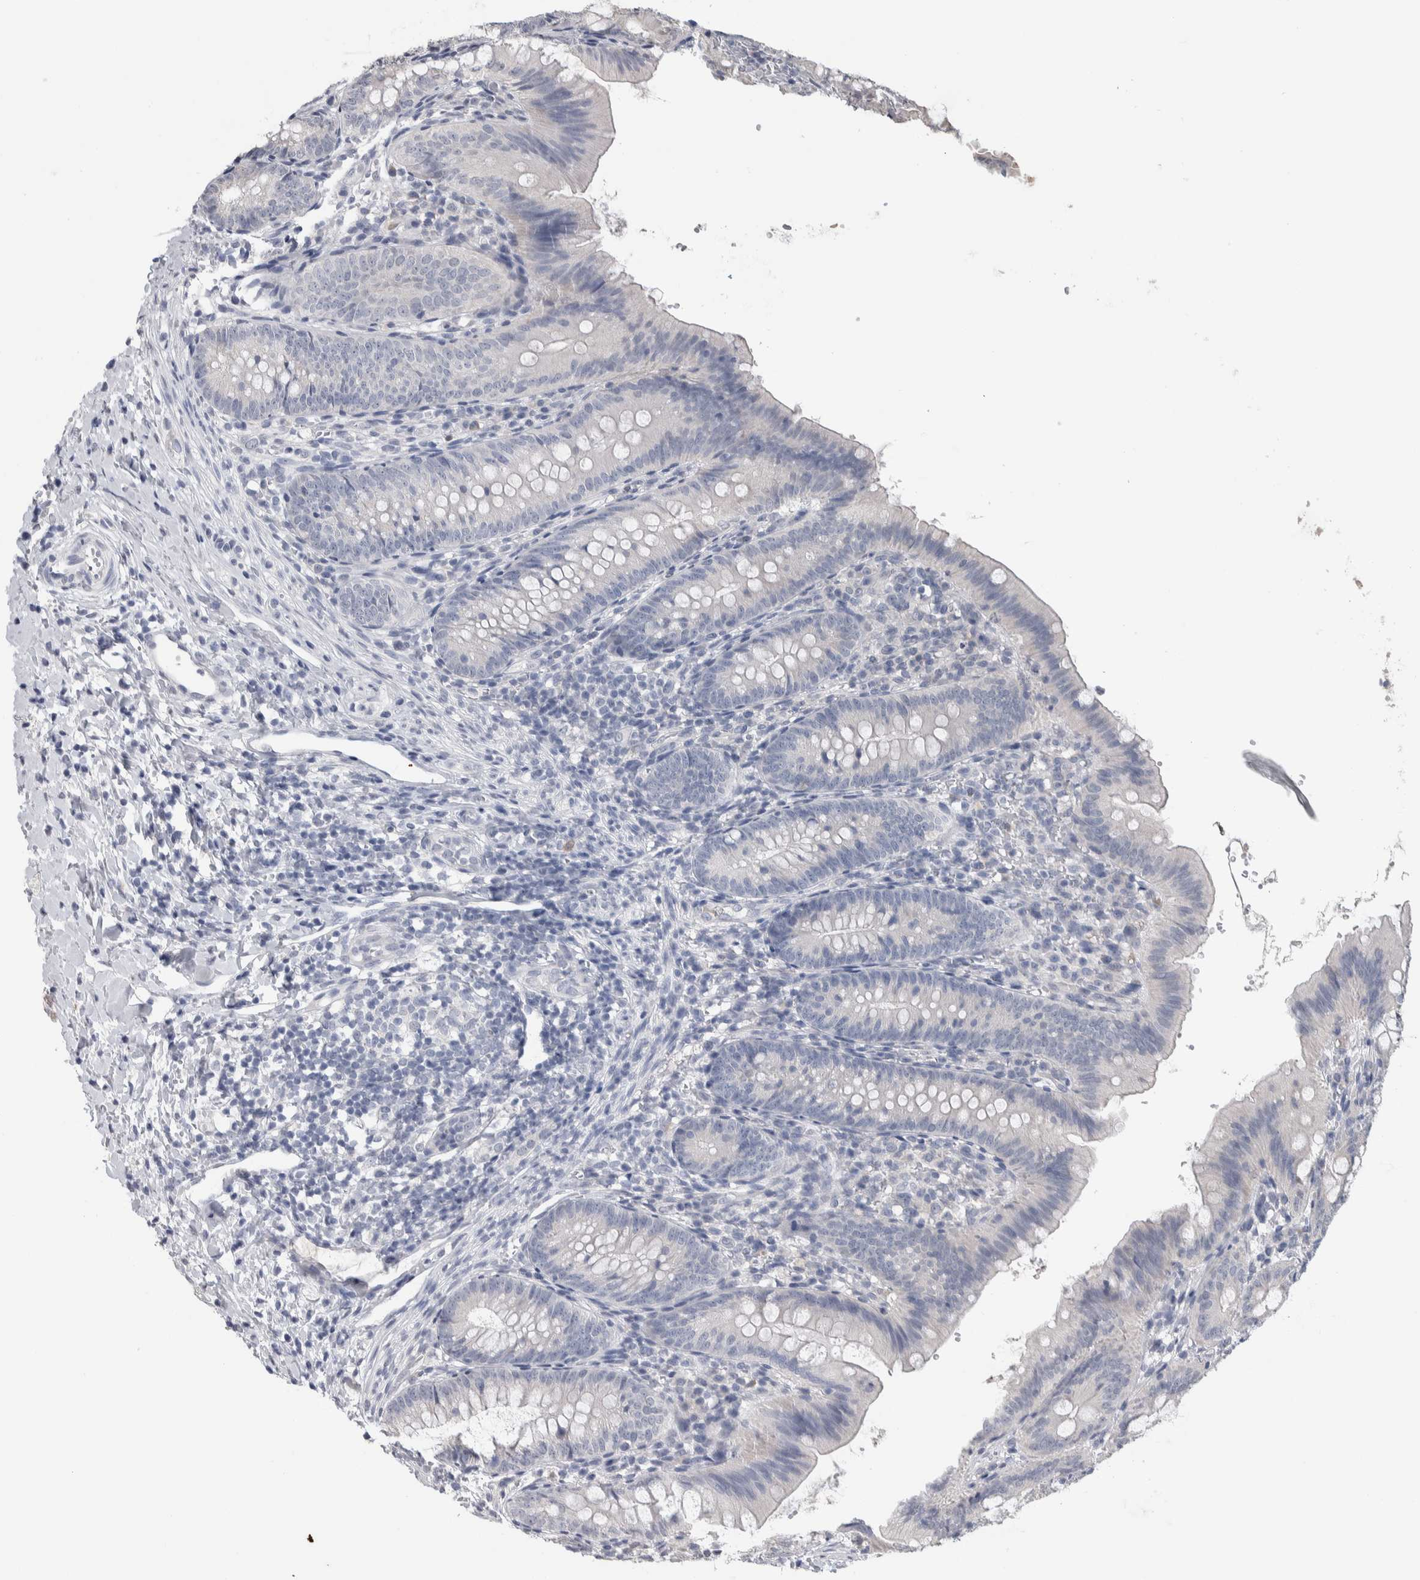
{"staining": {"intensity": "negative", "quantity": "none", "location": "none"}, "tissue": "appendix", "cell_type": "Glandular cells", "image_type": "normal", "snomed": [{"axis": "morphology", "description": "Normal tissue, NOS"}, {"axis": "topography", "description": "Appendix"}], "caption": "Immunohistochemistry (IHC) micrograph of benign human appendix stained for a protein (brown), which shows no positivity in glandular cells. (DAB (3,3'-diaminobenzidine) immunohistochemistry (IHC) visualized using brightfield microscopy, high magnification).", "gene": "TMEM102", "patient": {"sex": "male", "age": 1}}